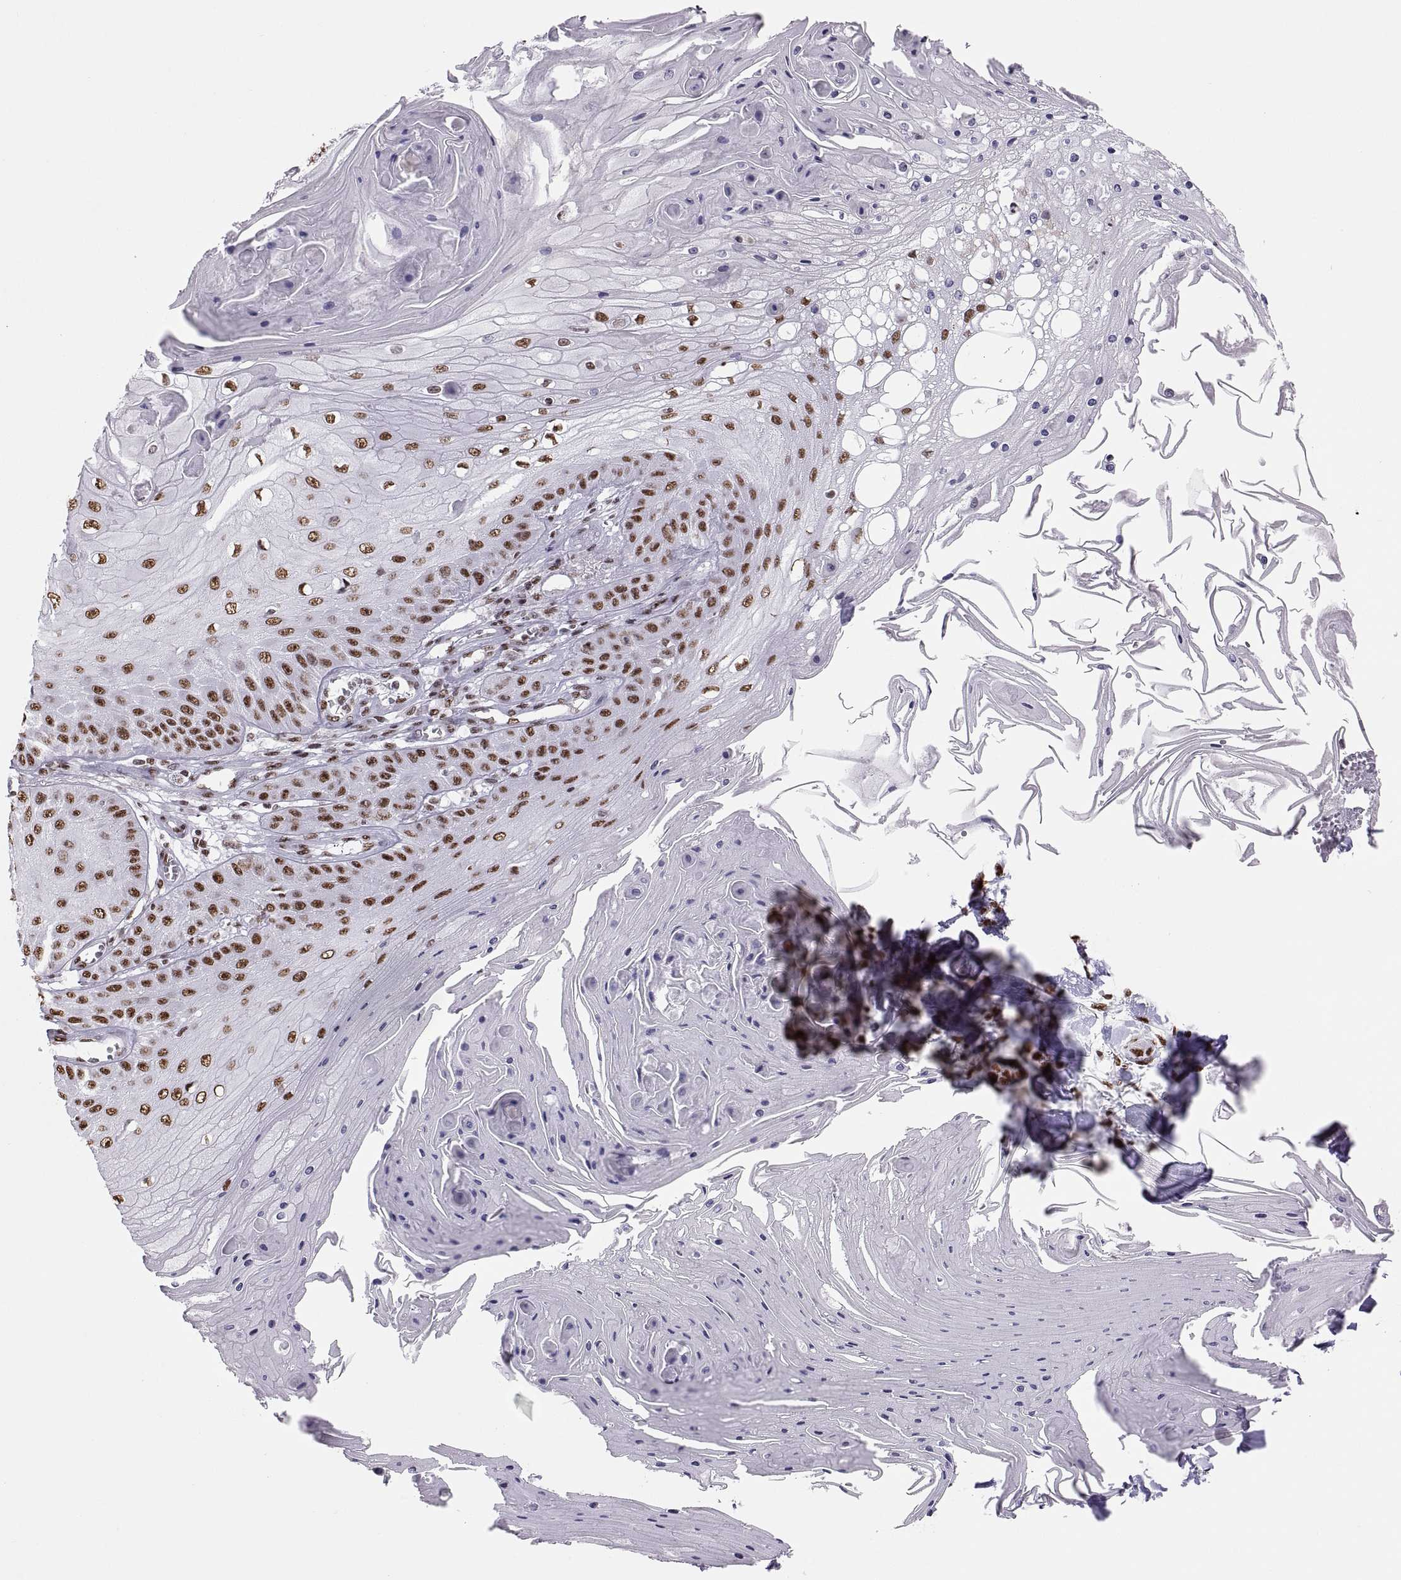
{"staining": {"intensity": "strong", "quantity": "25%-75%", "location": "nuclear"}, "tissue": "skin cancer", "cell_type": "Tumor cells", "image_type": "cancer", "snomed": [{"axis": "morphology", "description": "Squamous cell carcinoma, NOS"}, {"axis": "topography", "description": "Skin"}], "caption": "Immunohistochemical staining of human skin cancer reveals high levels of strong nuclear positivity in approximately 25%-75% of tumor cells.", "gene": "SNAI1", "patient": {"sex": "male", "age": 70}}